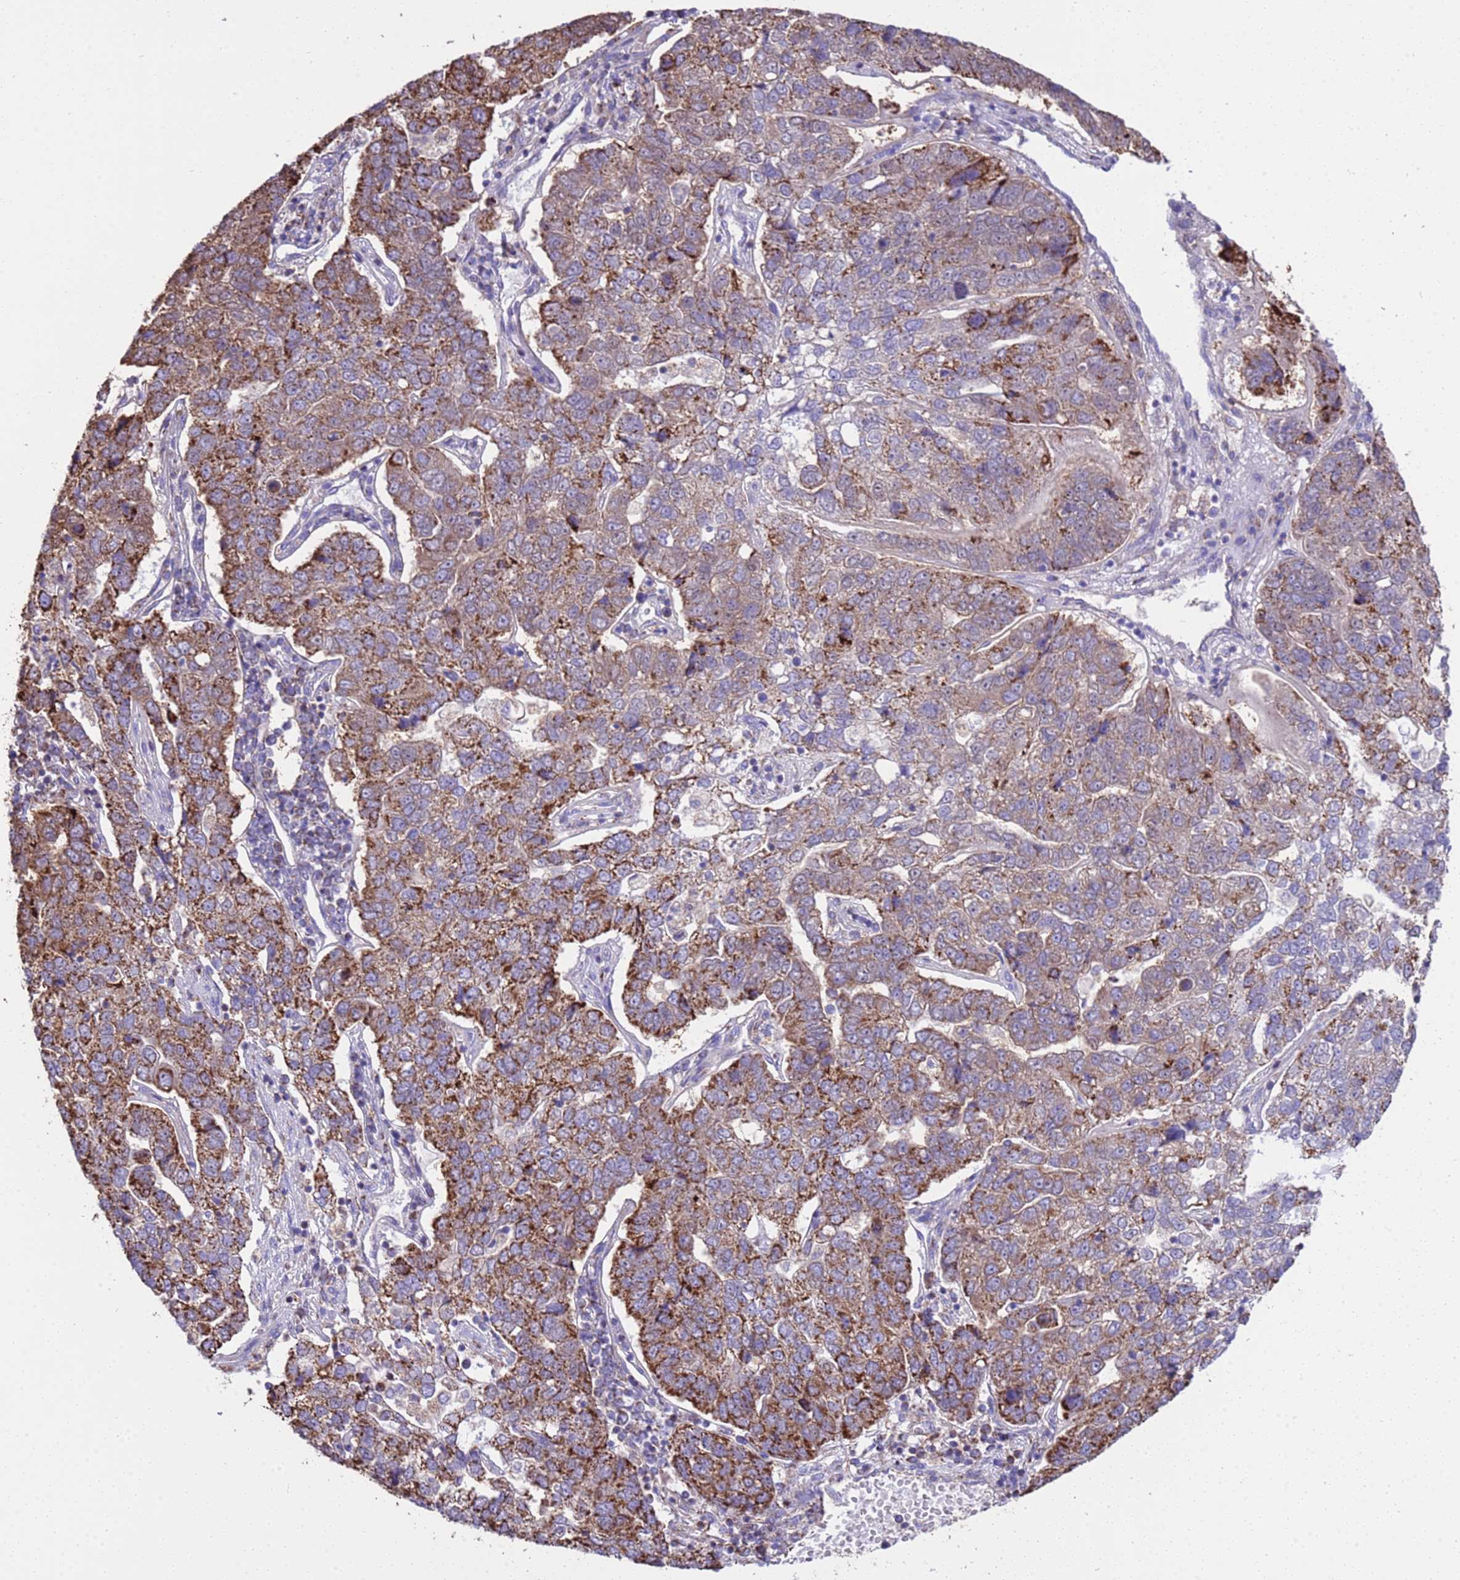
{"staining": {"intensity": "strong", "quantity": ">75%", "location": "cytoplasmic/membranous"}, "tissue": "pancreatic cancer", "cell_type": "Tumor cells", "image_type": "cancer", "snomed": [{"axis": "morphology", "description": "Adenocarcinoma, NOS"}, {"axis": "topography", "description": "Pancreas"}], "caption": "Brown immunohistochemical staining in pancreatic cancer (adenocarcinoma) demonstrates strong cytoplasmic/membranous staining in approximately >75% of tumor cells.", "gene": "RNF165", "patient": {"sex": "female", "age": 61}}